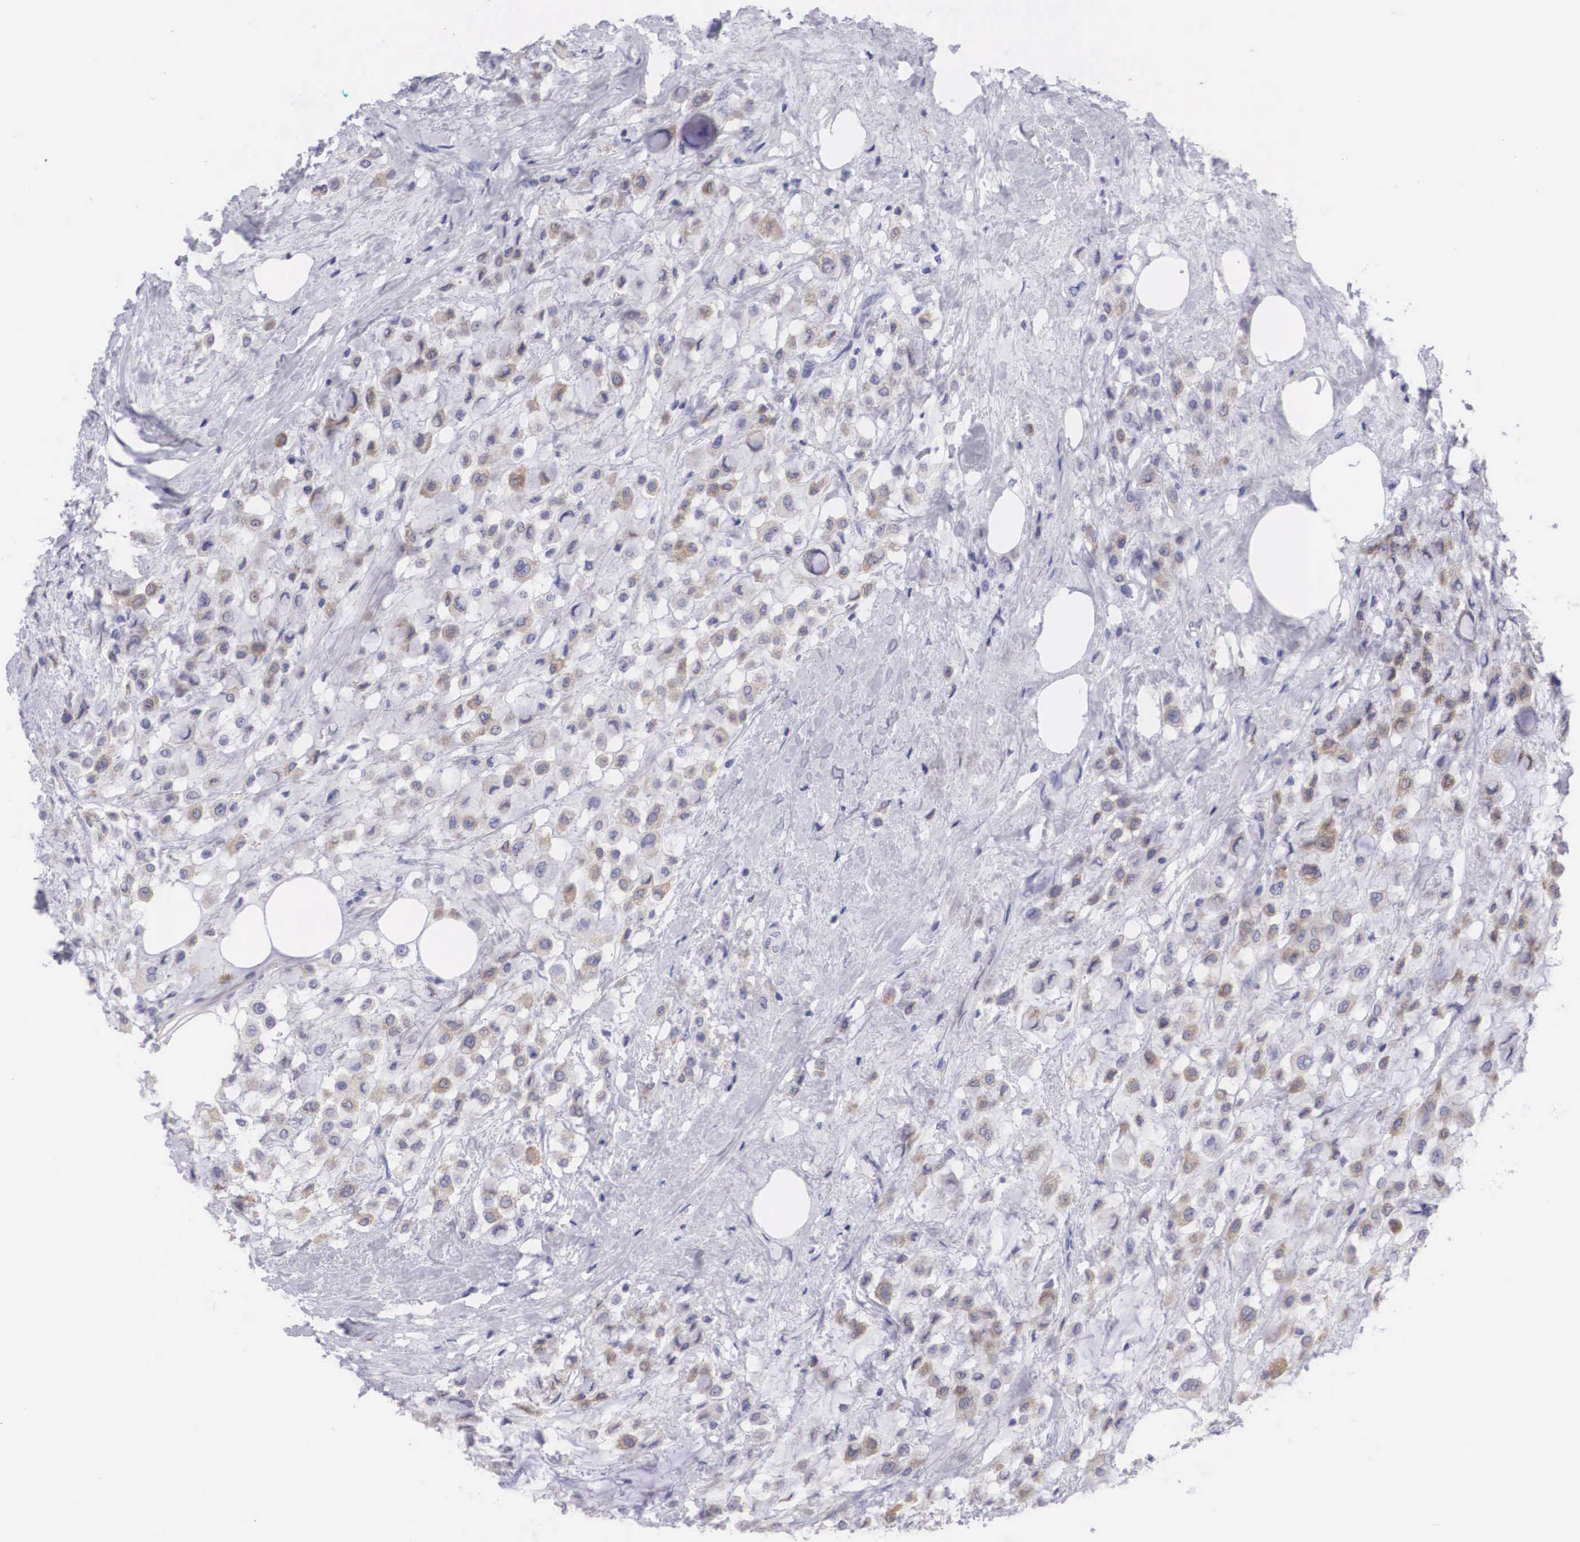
{"staining": {"intensity": "weak", "quantity": "25%-75%", "location": "cytoplasmic/membranous"}, "tissue": "breast cancer", "cell_type": "Tumor cells", "image_type": "cancer", "snomed": [{"axis": "morphology", "description": "Lobular carcinoma"}, {"axis": "topography", "description": "Breast"}], "caption": "Breast cancer stained for a protein demonstrates weak cytoplasmic/membranous positivity in tumor cells.", "gene": "ARMCX3", "patient": {"sex": "female", "age": 85}}